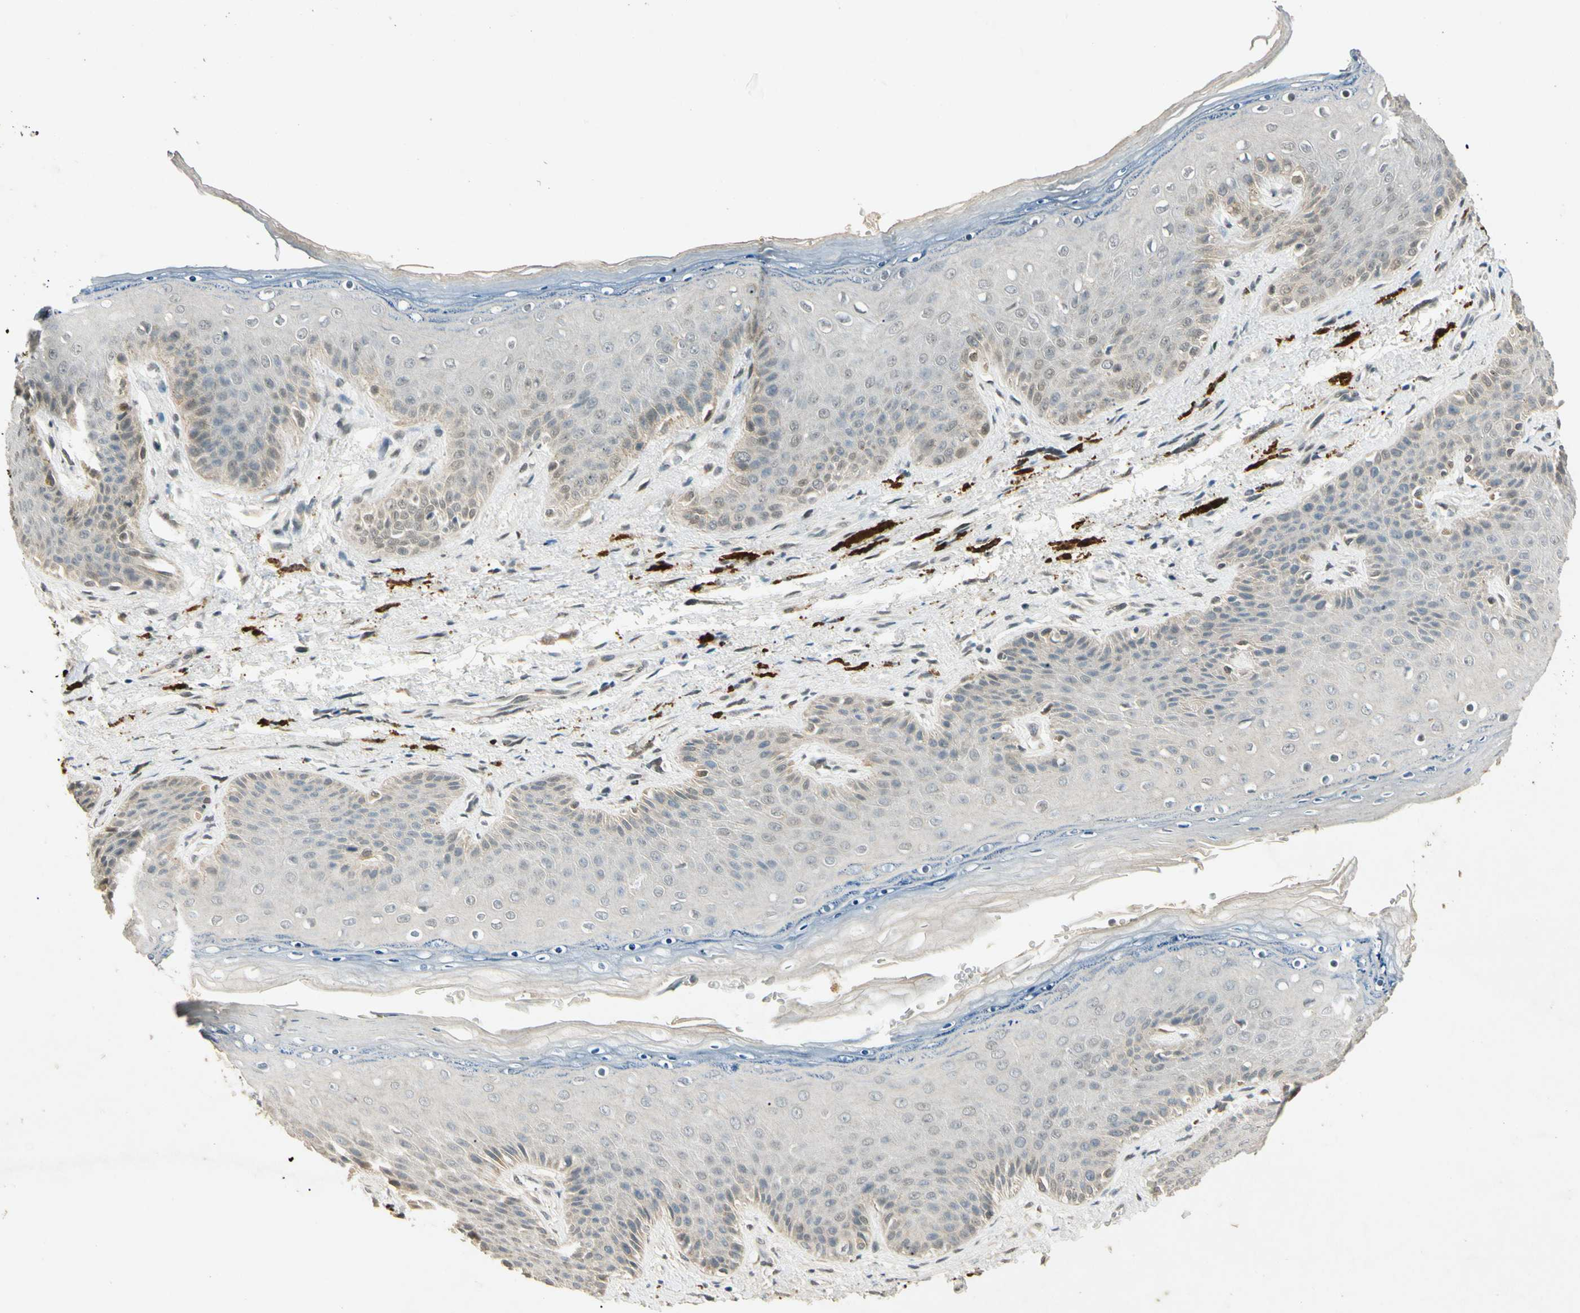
{"staining": {"intensity": "weak", "quantity": "<25%", "location": "cytoplasmic/membranous,nuclear"}, "tissue": "skin", "cell_type": "Epidermal cells", "image_type": "normal", "snomed": [{"axis": "morphology", "description": "Normal tissue, NOS"}, {"axis": "topography", "description": "Anal"}], "caption": "IHC image of unremarkable skin: human skin stained with DAB displays no significant protein staining in epidermal cells. (Stains: DAB (3,3'-diaminobenzidine) immunohistochemistry (IHC) with hematoxylin counter stain, Microscopy: brightfield microscopy at high magnification).", "gene": "ZBTB4", "patient": {"sex": "female", "age": 46}}